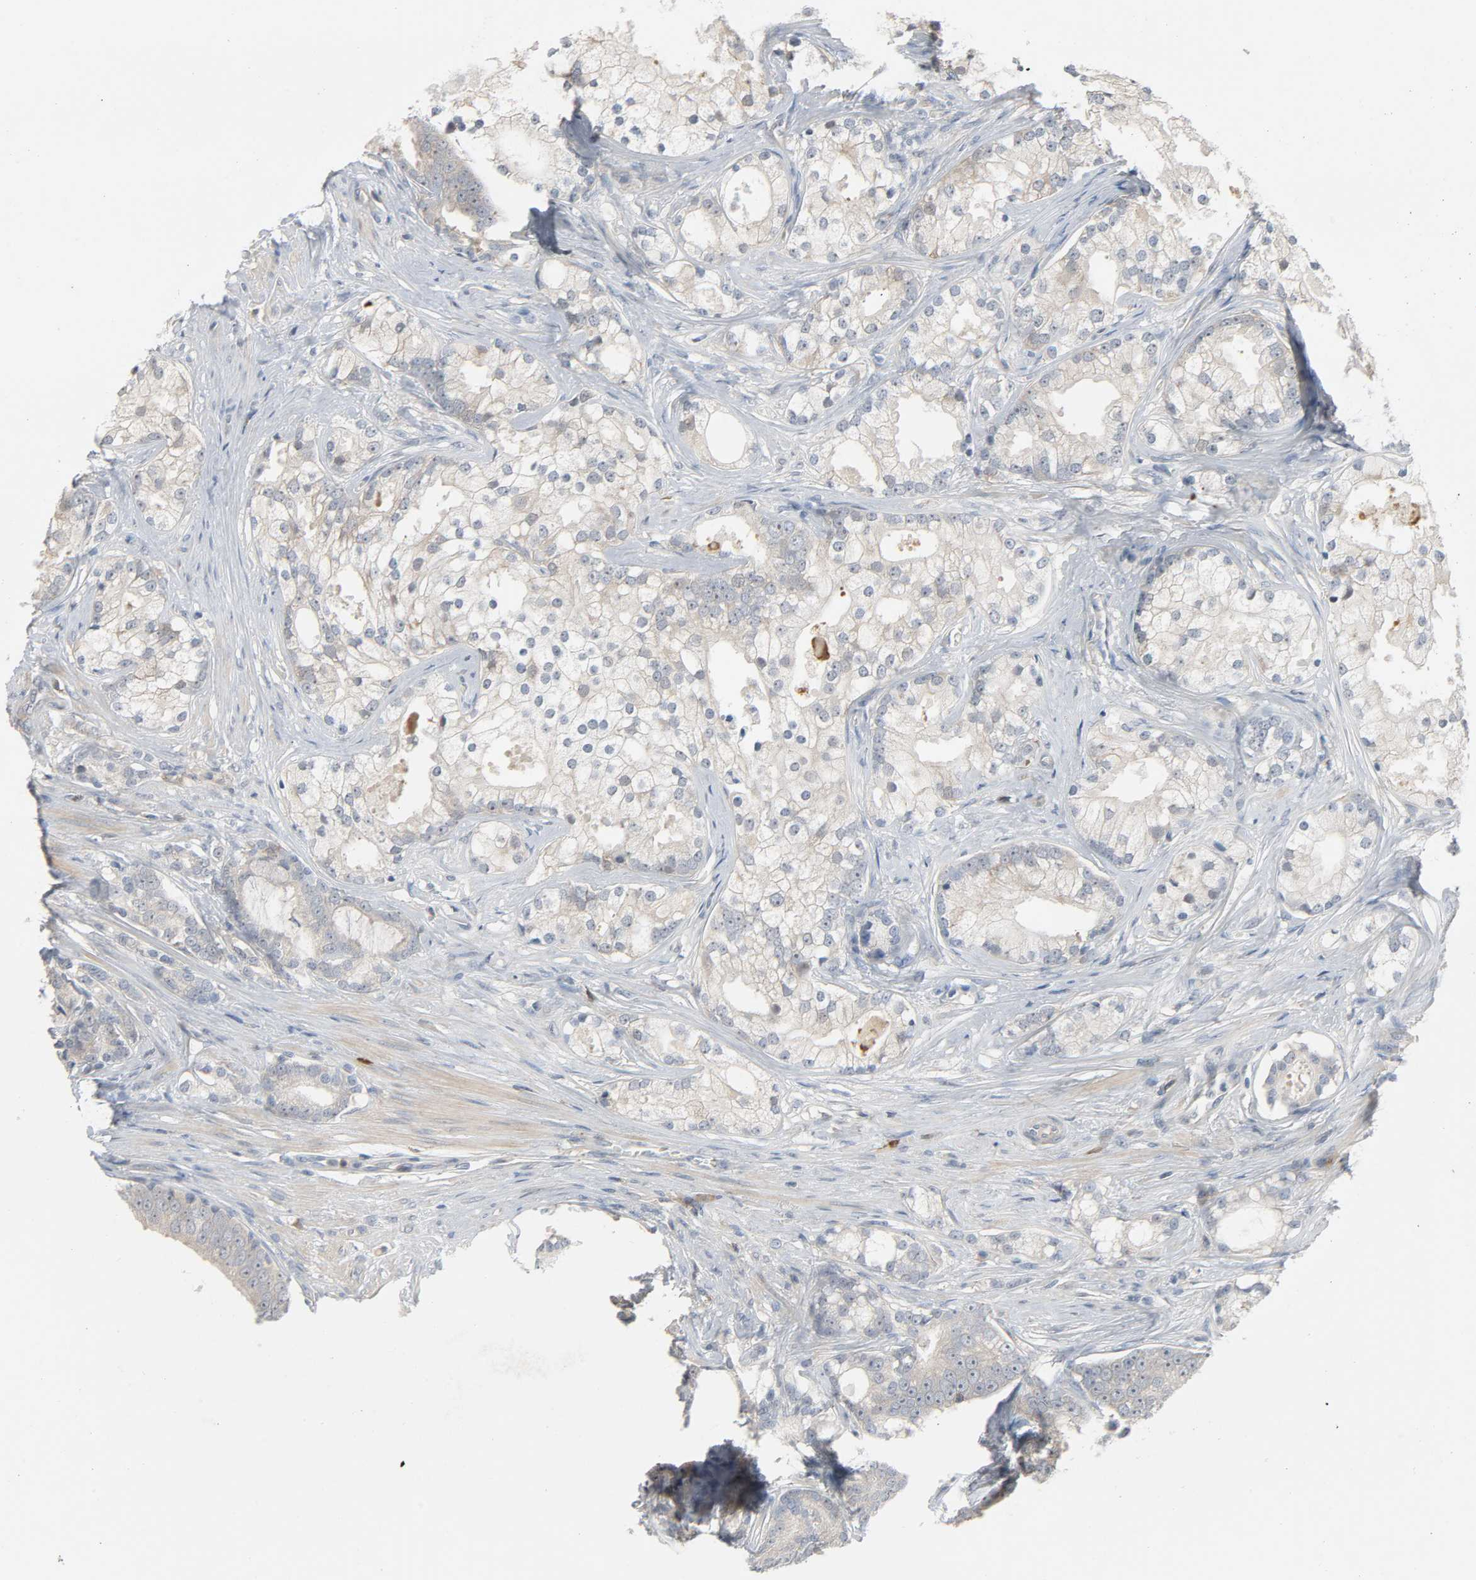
{"staining": {"intensity": "weak", "quantity": "<25%", "location": "cytoplasmic/membranous"}, "tissue": "prostate cancer", "cell_type": "Tumor cells", "image_type": "cancer", "snomed": [{"axis": "morphology", "description": "Adenocarcinoma, Low grade"}, {"axis": "topography", "description": "Prostate"}], "caption": "Immunohistochemistry (IHC) histopathology image of prostate cancer (low-grade adenocarcinoma) stained for a protein (brown), which displays no expression in tumor cells.", "gene": "CD4", "patient": {"sex": "male", "age": 58}}